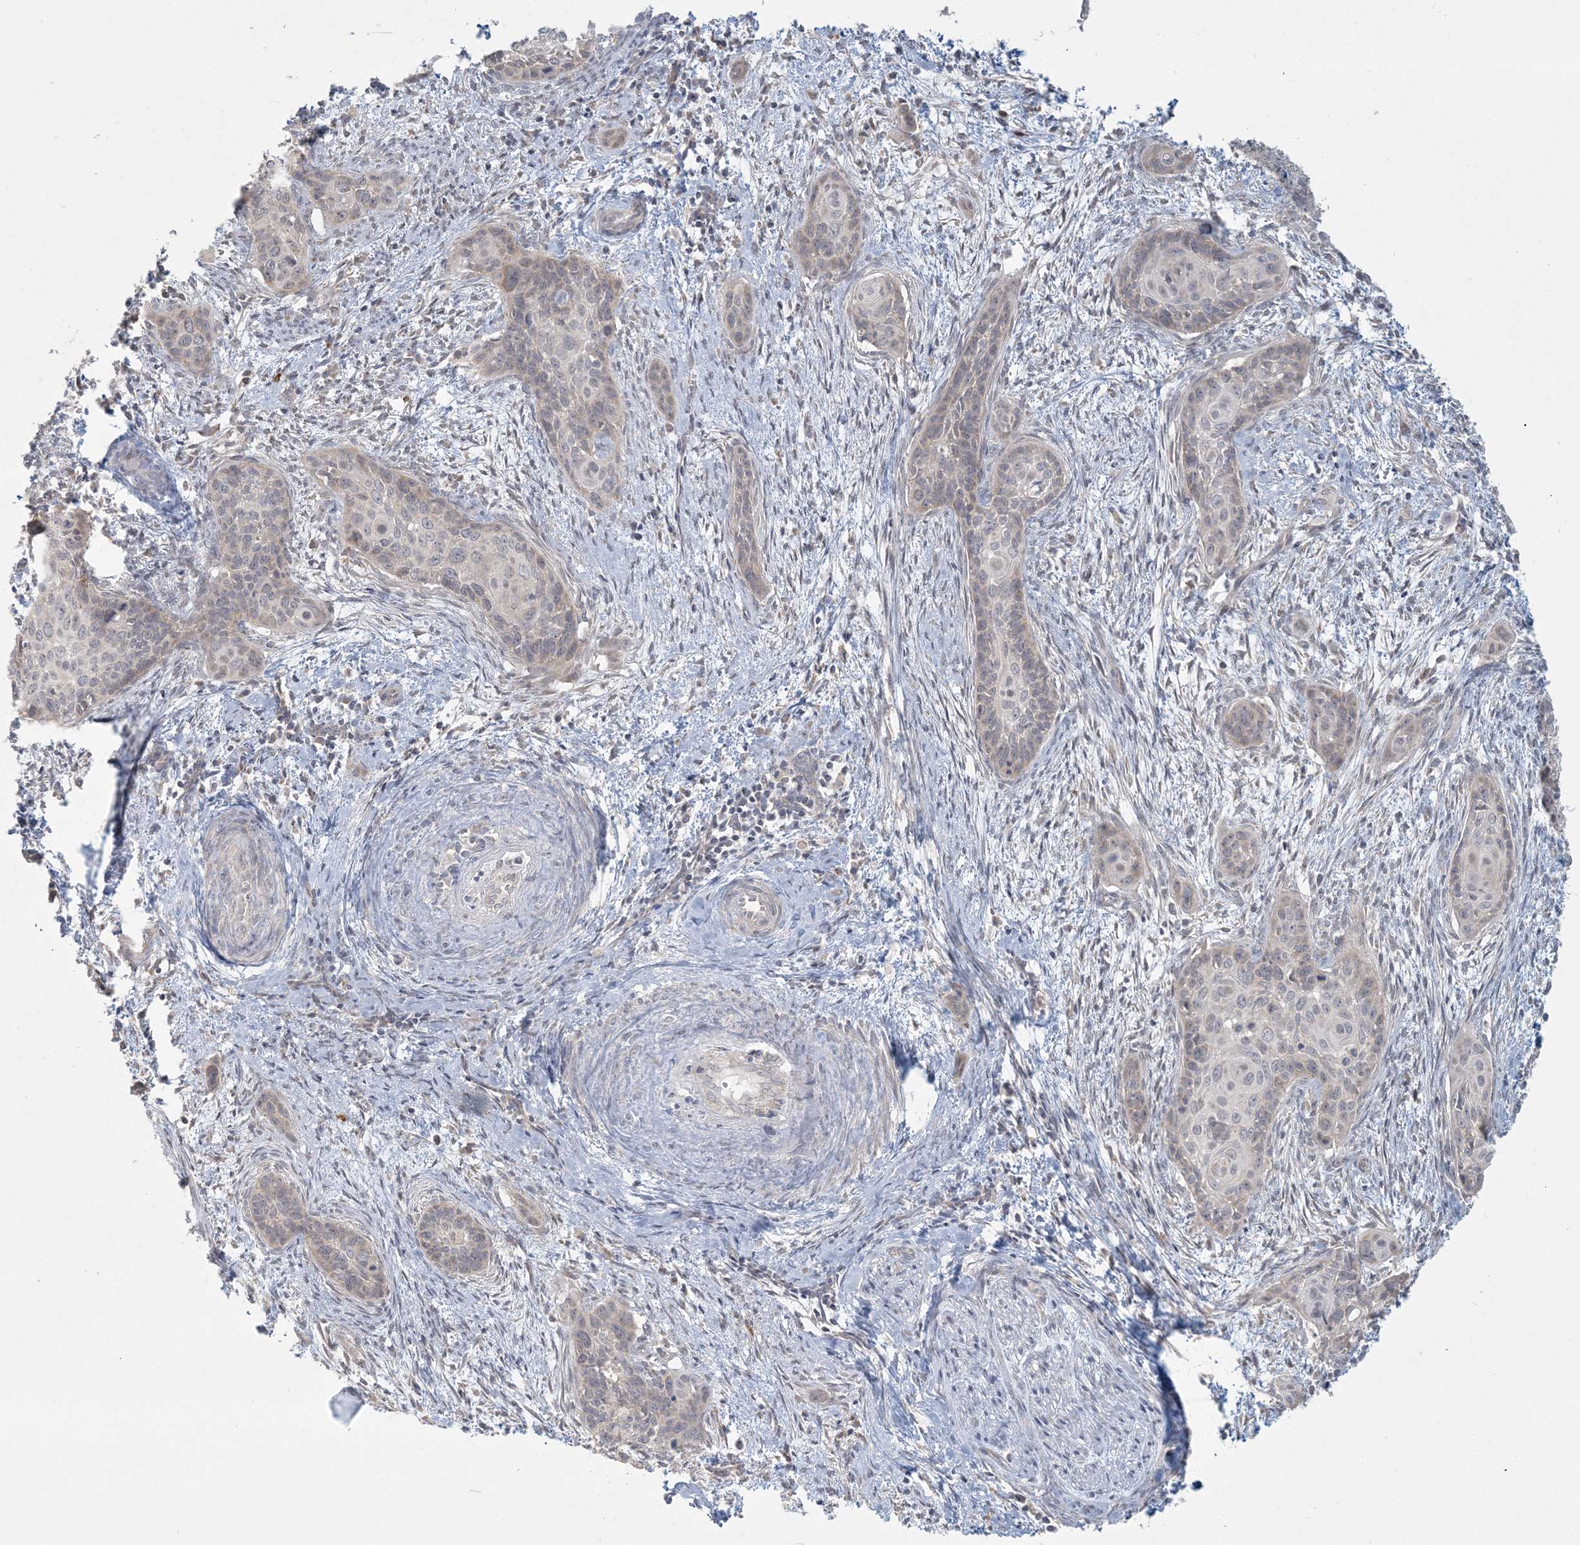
{"staining": {"intensity": "negative", "quantity": "none", "location": "none"}, "tissue": "cervical cancer", "cell_type": "Tumor cells", "image_type": "cancer", "snomed": [{"axis": "morphology", "description": "Squamous cell carcinoma, NOS"}, {"axis": "topography", "description": "Cervix"}], "caption": "Immunohistochemistry of human squamous cell carcinoma (cervical) demonstrates no staining in tumor cells.", "gene": "MCAT", "patient": {"sex": "female", "age": 33}}